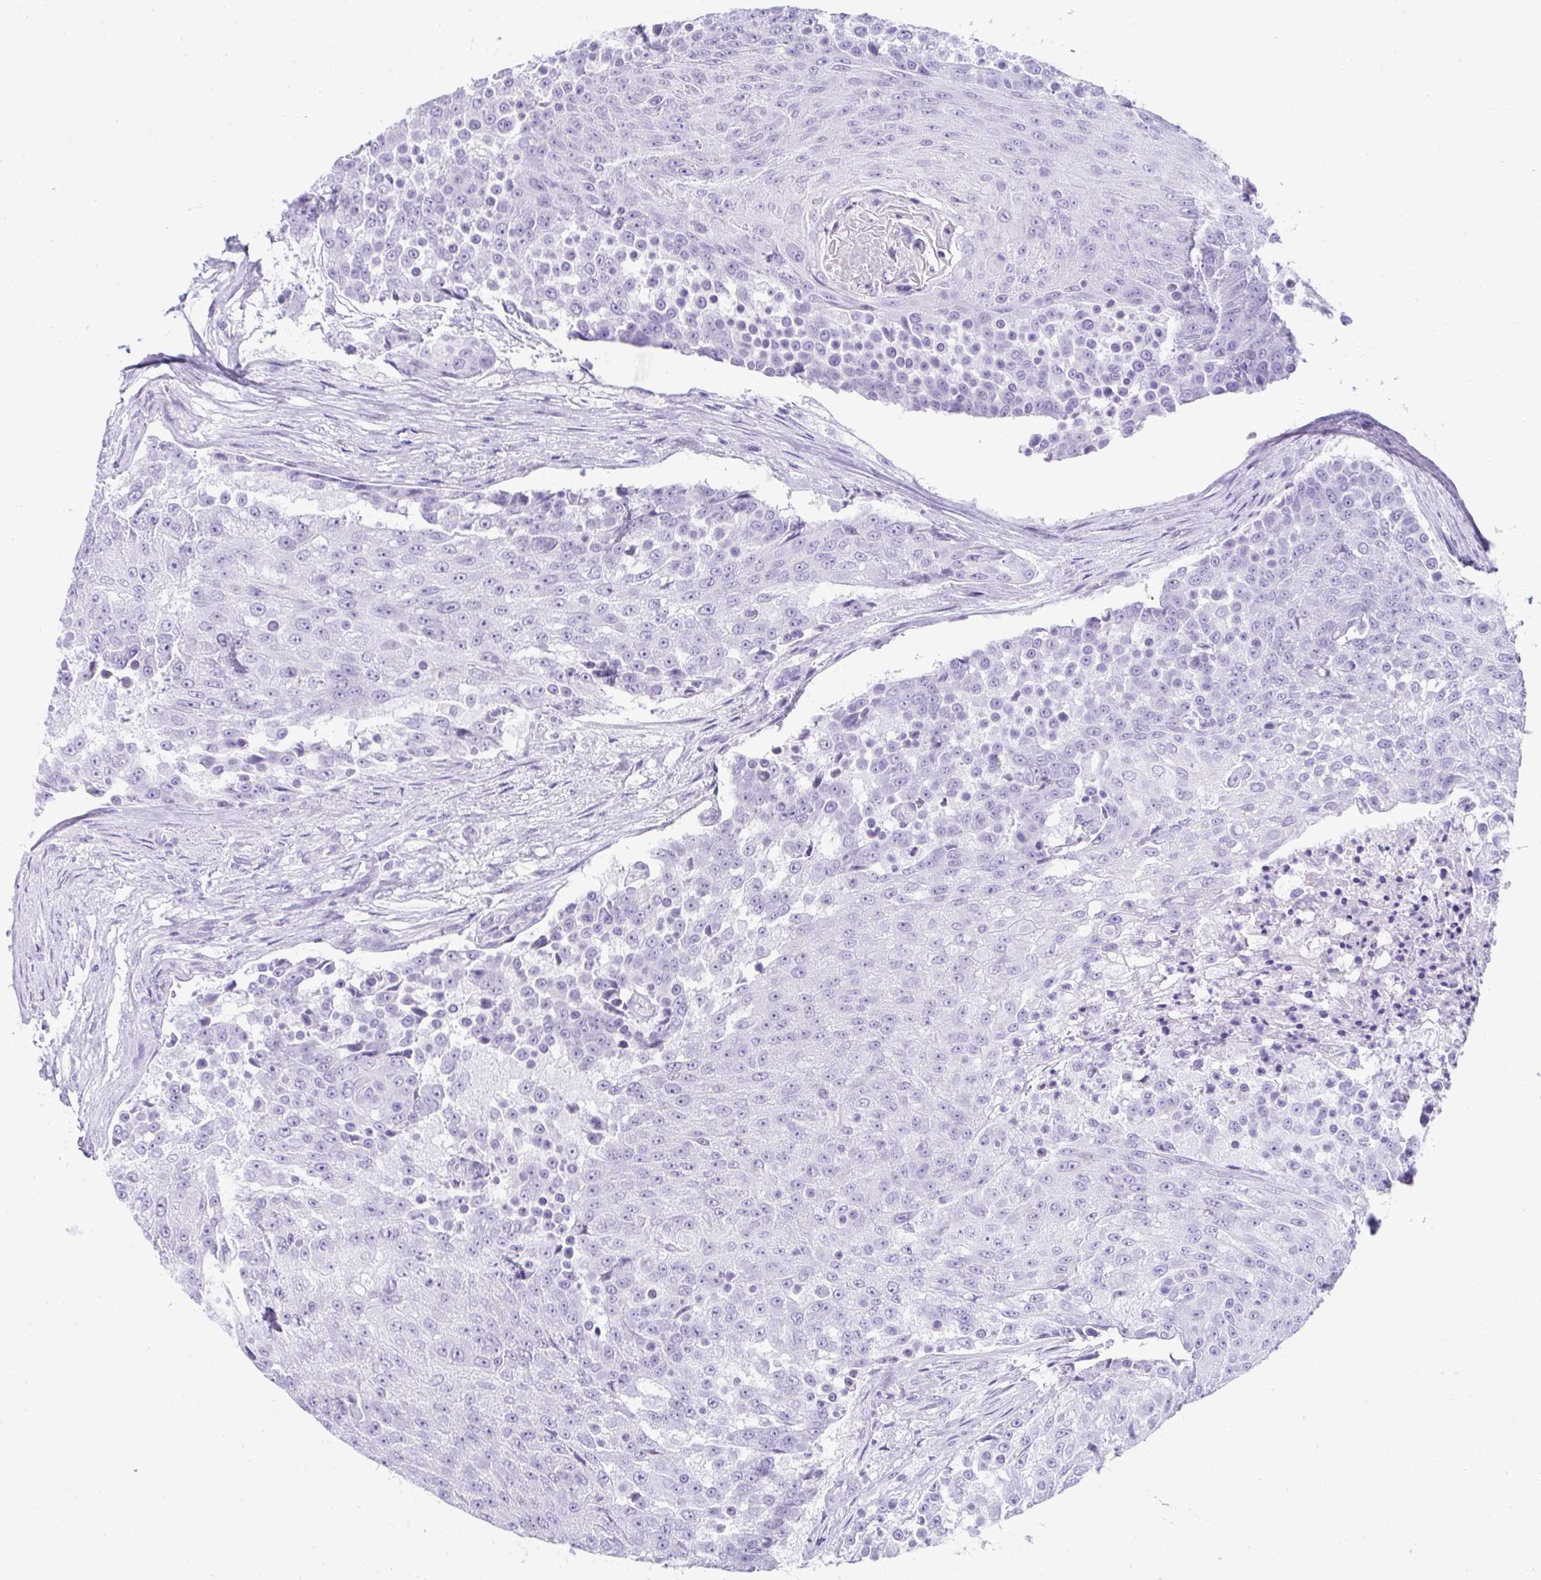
{"staining": {"intensity": "negative", "quantity": "none", "location": "none"}, "tissue": "urothelial cancer", "cell_type": "Tumor cells", "image_type": "cancer", "snomed": [{"axis": "morphology", "description": "Urothelial carcinoma, High grade"}, {"axis": "topography", "description": "Urinary bladder"}], "caption": "Immunohistochemistry (IHC) of urothelial cancer reveals no positivity in tumor cells. (Stains: DAB (3,3'-diaminobenzidine) IHC with hematoxylin counter stain, Microscopy: brightfield microscopy at high magnification).", "gene": "RNF183", "patient": {"sex": "female", "age": 63}}